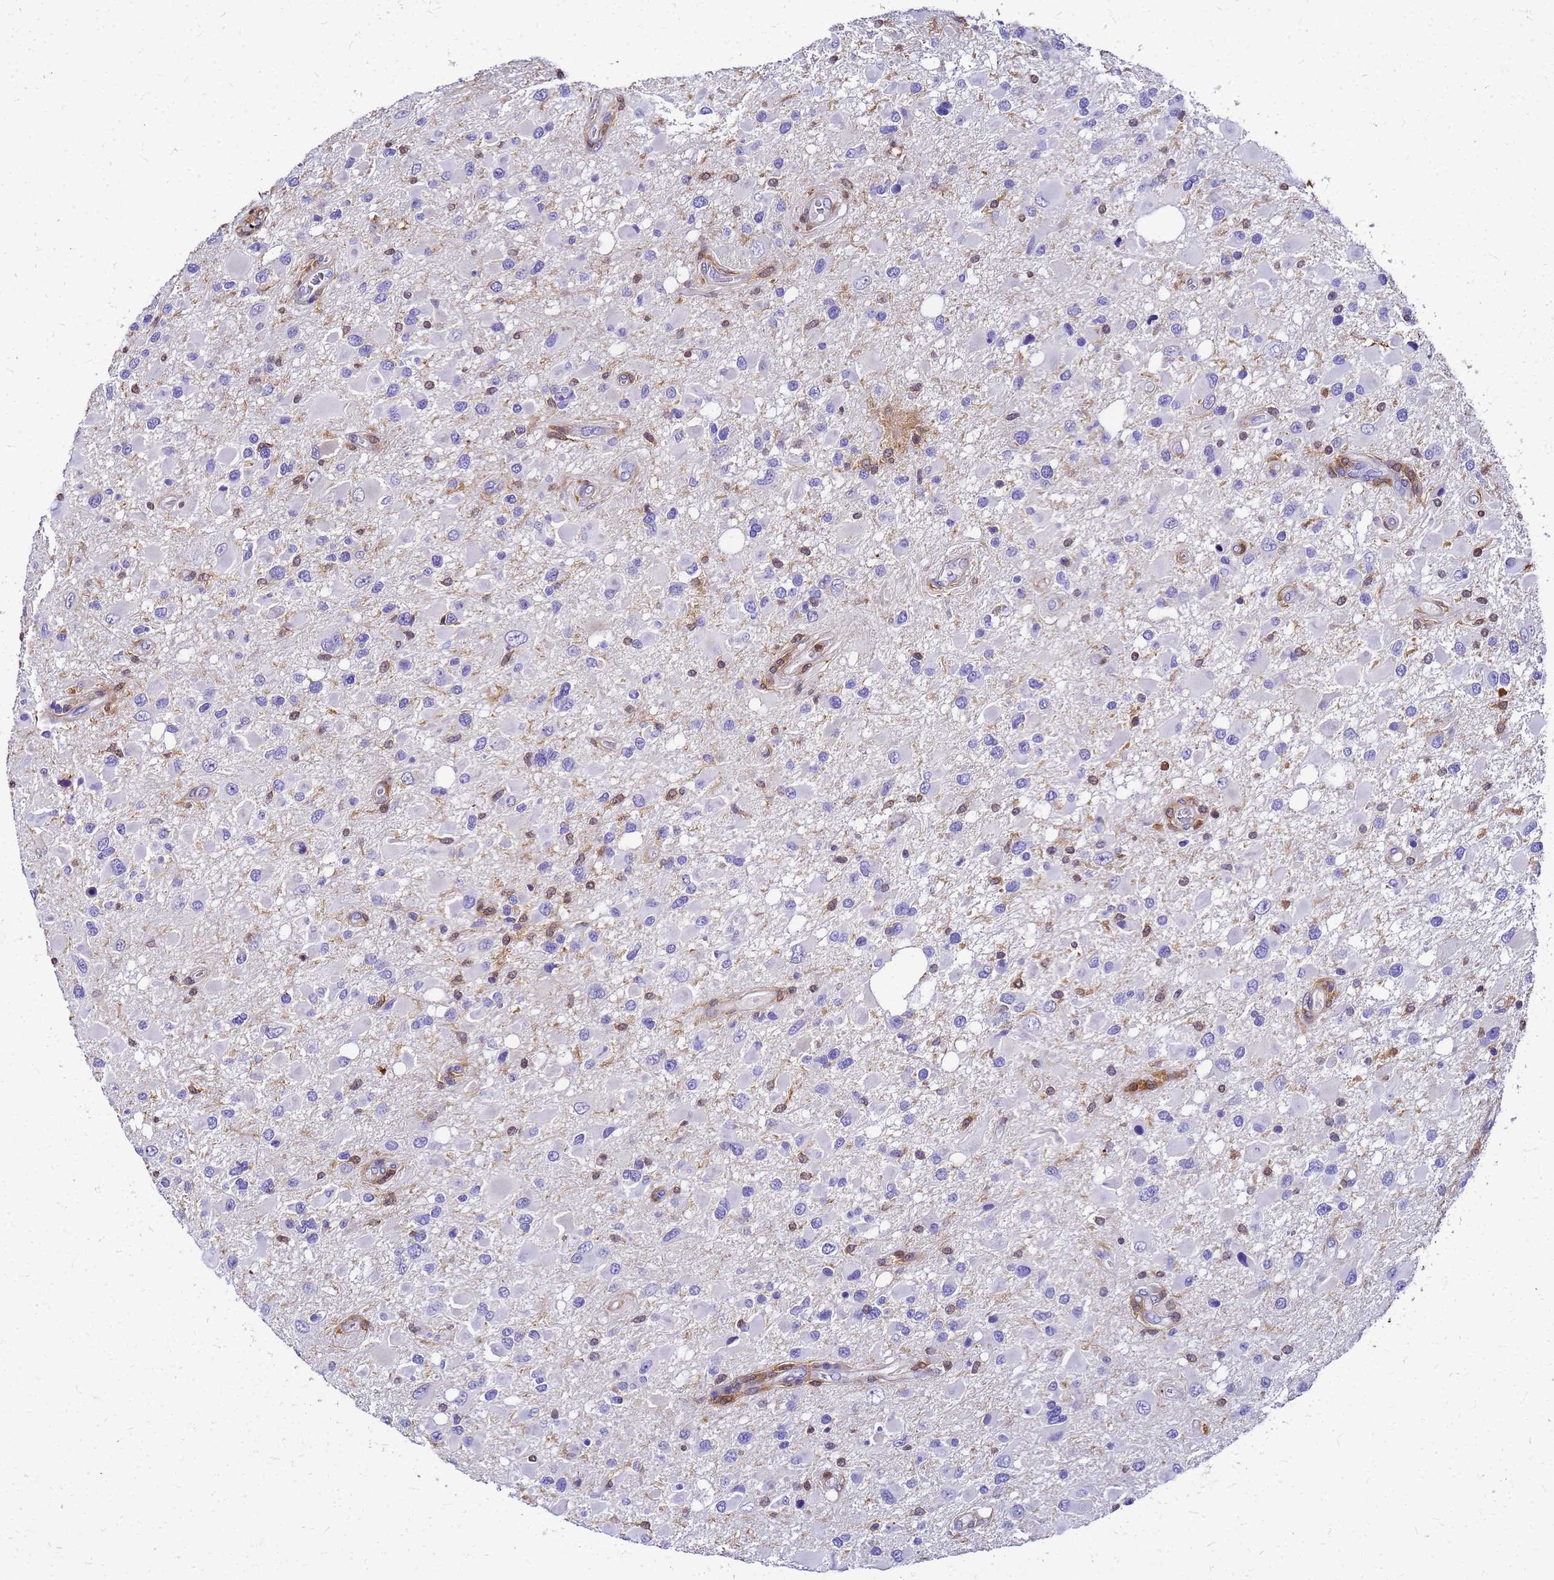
{"staining": {"intensity": "negative", "quantity": "none", "location": "none"}, "tissue": "glioma", "cell_type": "Tumor cells", "image_type": "cancer", "snomed": [{"axis": "morphology", "description": "Glioma, malignant, High grade"}, {"axis": "topography", "description": "Brain"}], "caption": "DAB immunohistochemical staining of human malignant glioma (high-grade) reveals no significant positivity in tumor cells.", "gene": "S100A11", "patient": {"sex": "male", "age": 53}}